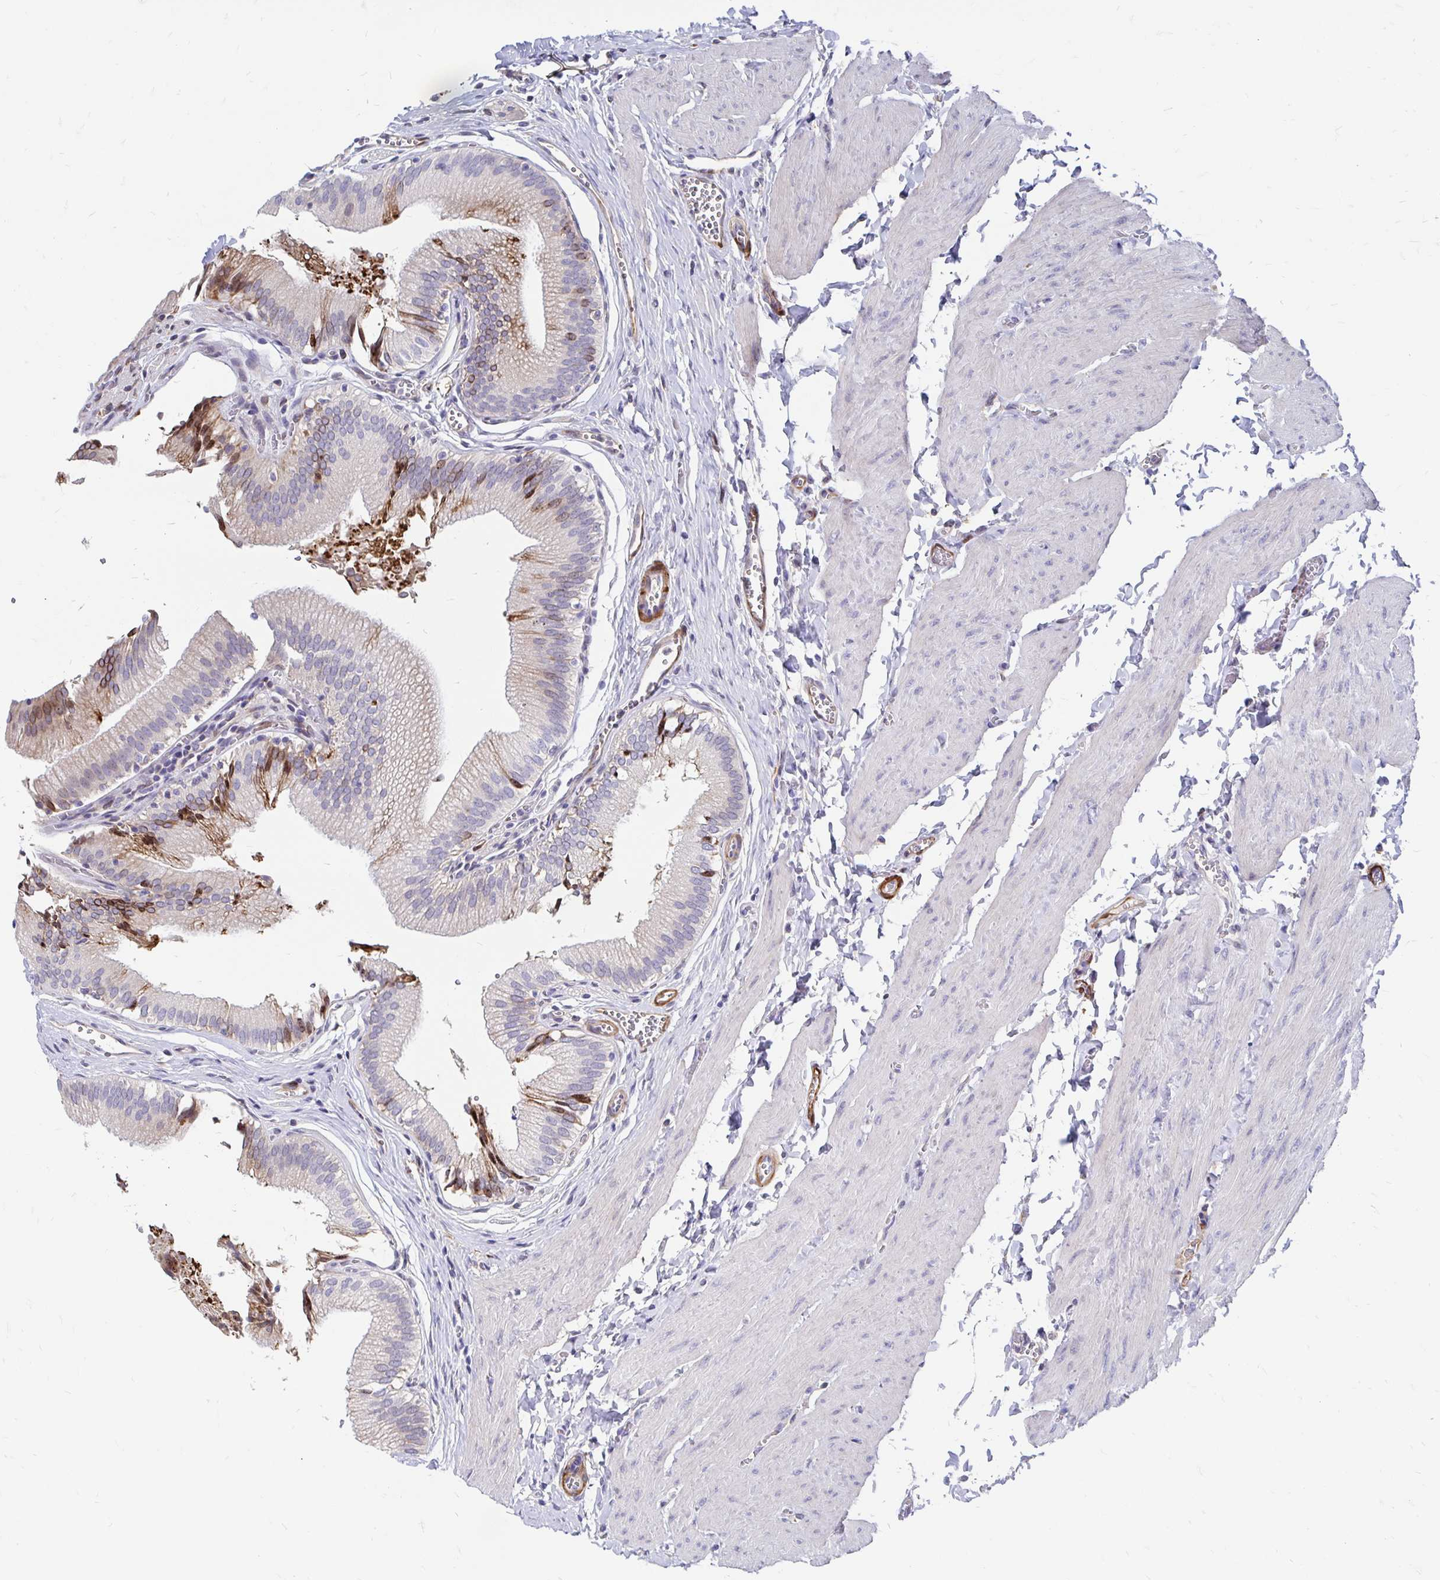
{"staining": {"intensity": "moderate", "quantity": "<25%", "location": "cytoplasmic/membranous"}, "tissue": "gallbladder", "cell_type": "Glandular cells", "image_type": "normal", "snomed": [{"axis": "morphology", "description": "Normal tissue, NOS"}, {"axis": "topography", "description": "Gallbladder"}, {"axis": "topography", "description": "Peripheral nerve tissue"}], "caption": "Immunohistochemistry (IHC) histopathology image of benign human gallbladder stained for a protein (brown), which shows low levels of moderate cytoplasmic/membranous expression in approximately <25% of glandular cells.", "gene": "CDKL1", "patient": {"sex": "male", "age": 17}}